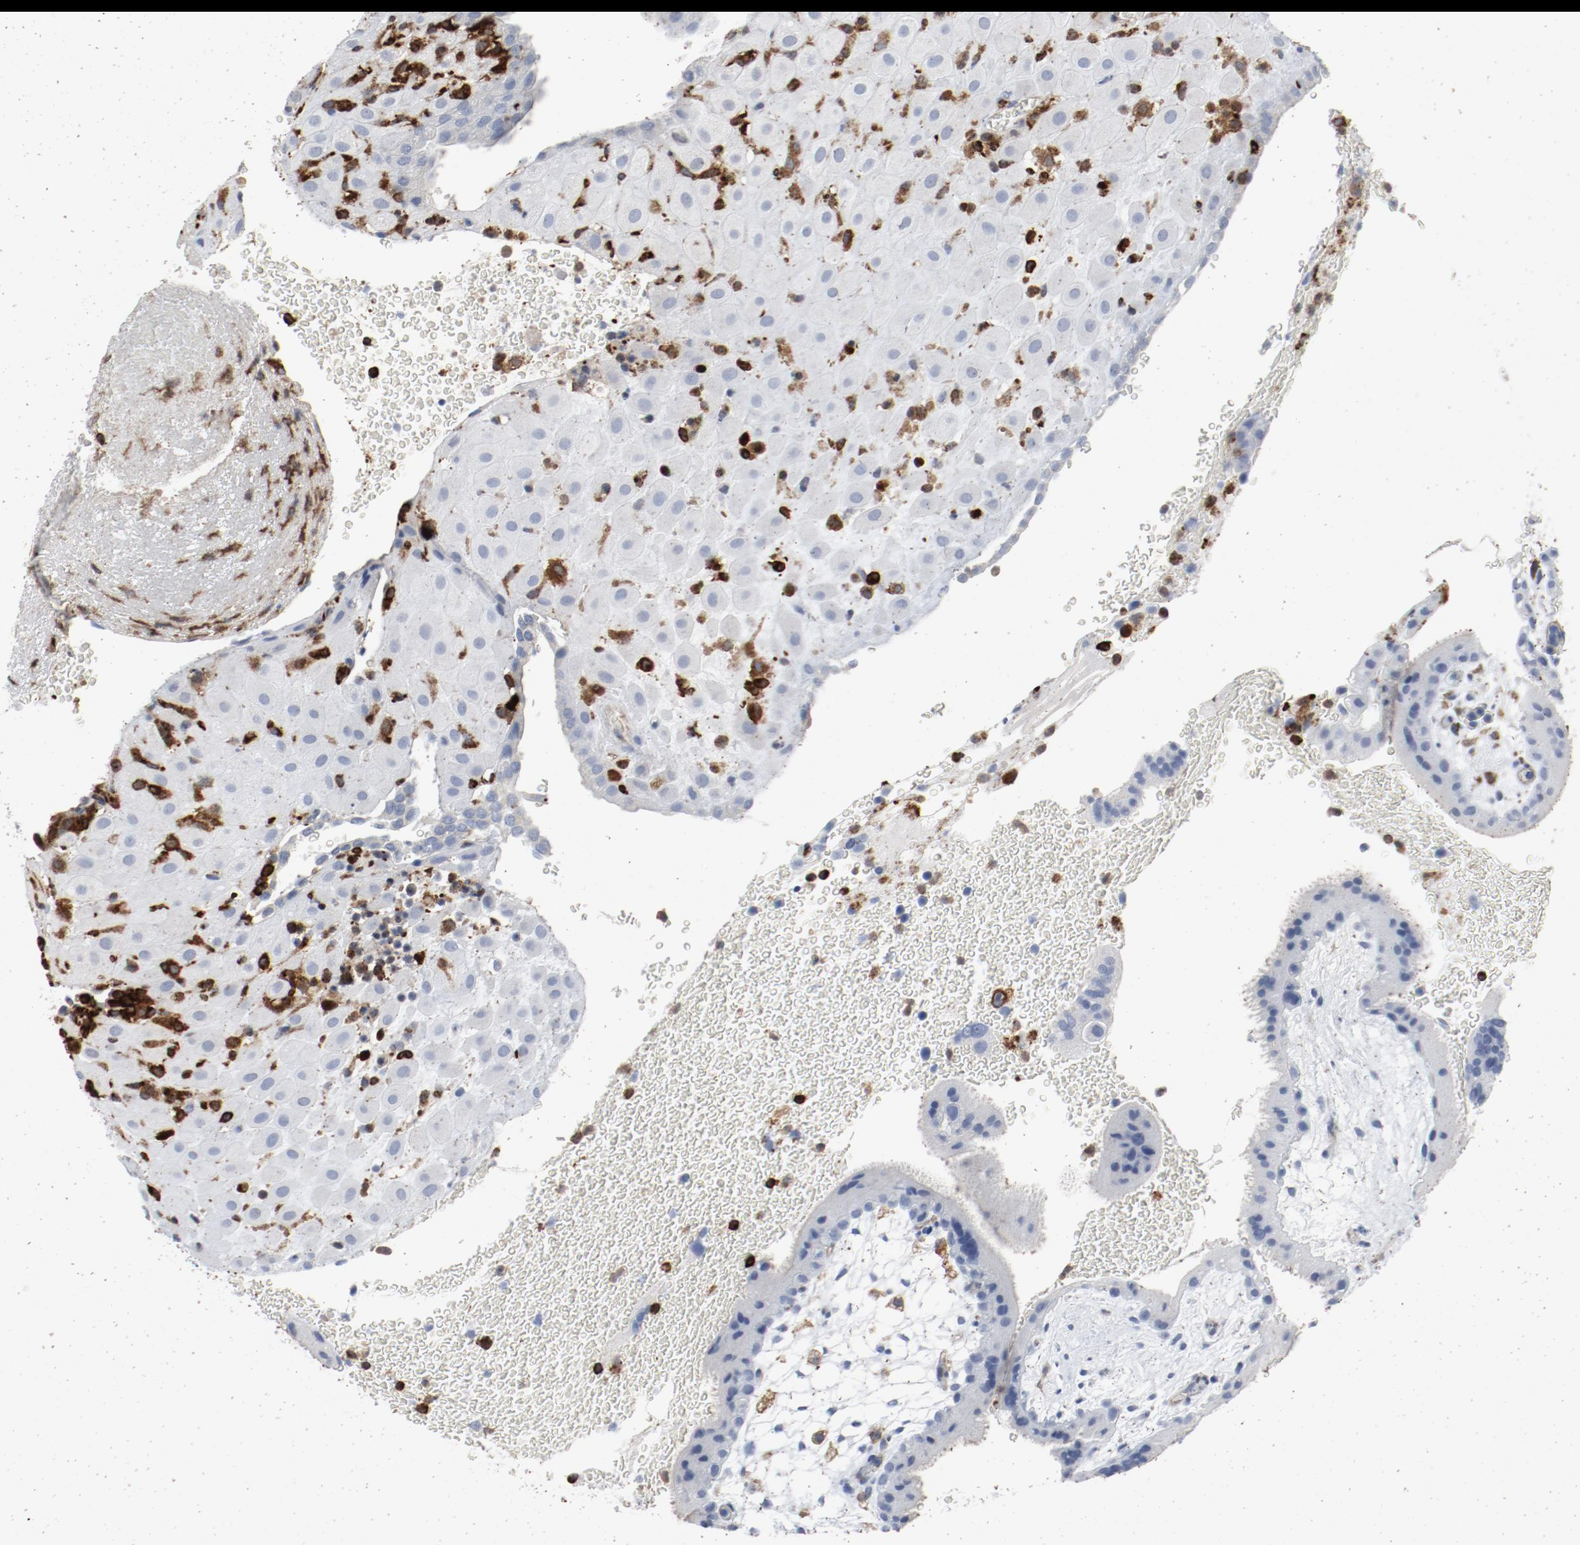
{"staining": {"intensity": "negative", "quantity": "none", "location": "none"}, "tissue": "placenta", "cell_type": "Decidual cells", "image_type": "normal", "snomed": [{"axis": "morphology", "description": "Normal tissue, NOS"}, {"axis": "topography", "description": "Placenta"}], "caption": "Decidual cells are negative for brown protein staining in benign placenta. (DAB (3,3'-diaminobenzidine) immunohistochemistry (IHC), high magnification).", "gene": "LCP2", "patient": {"sex": "female", "age": 19}}